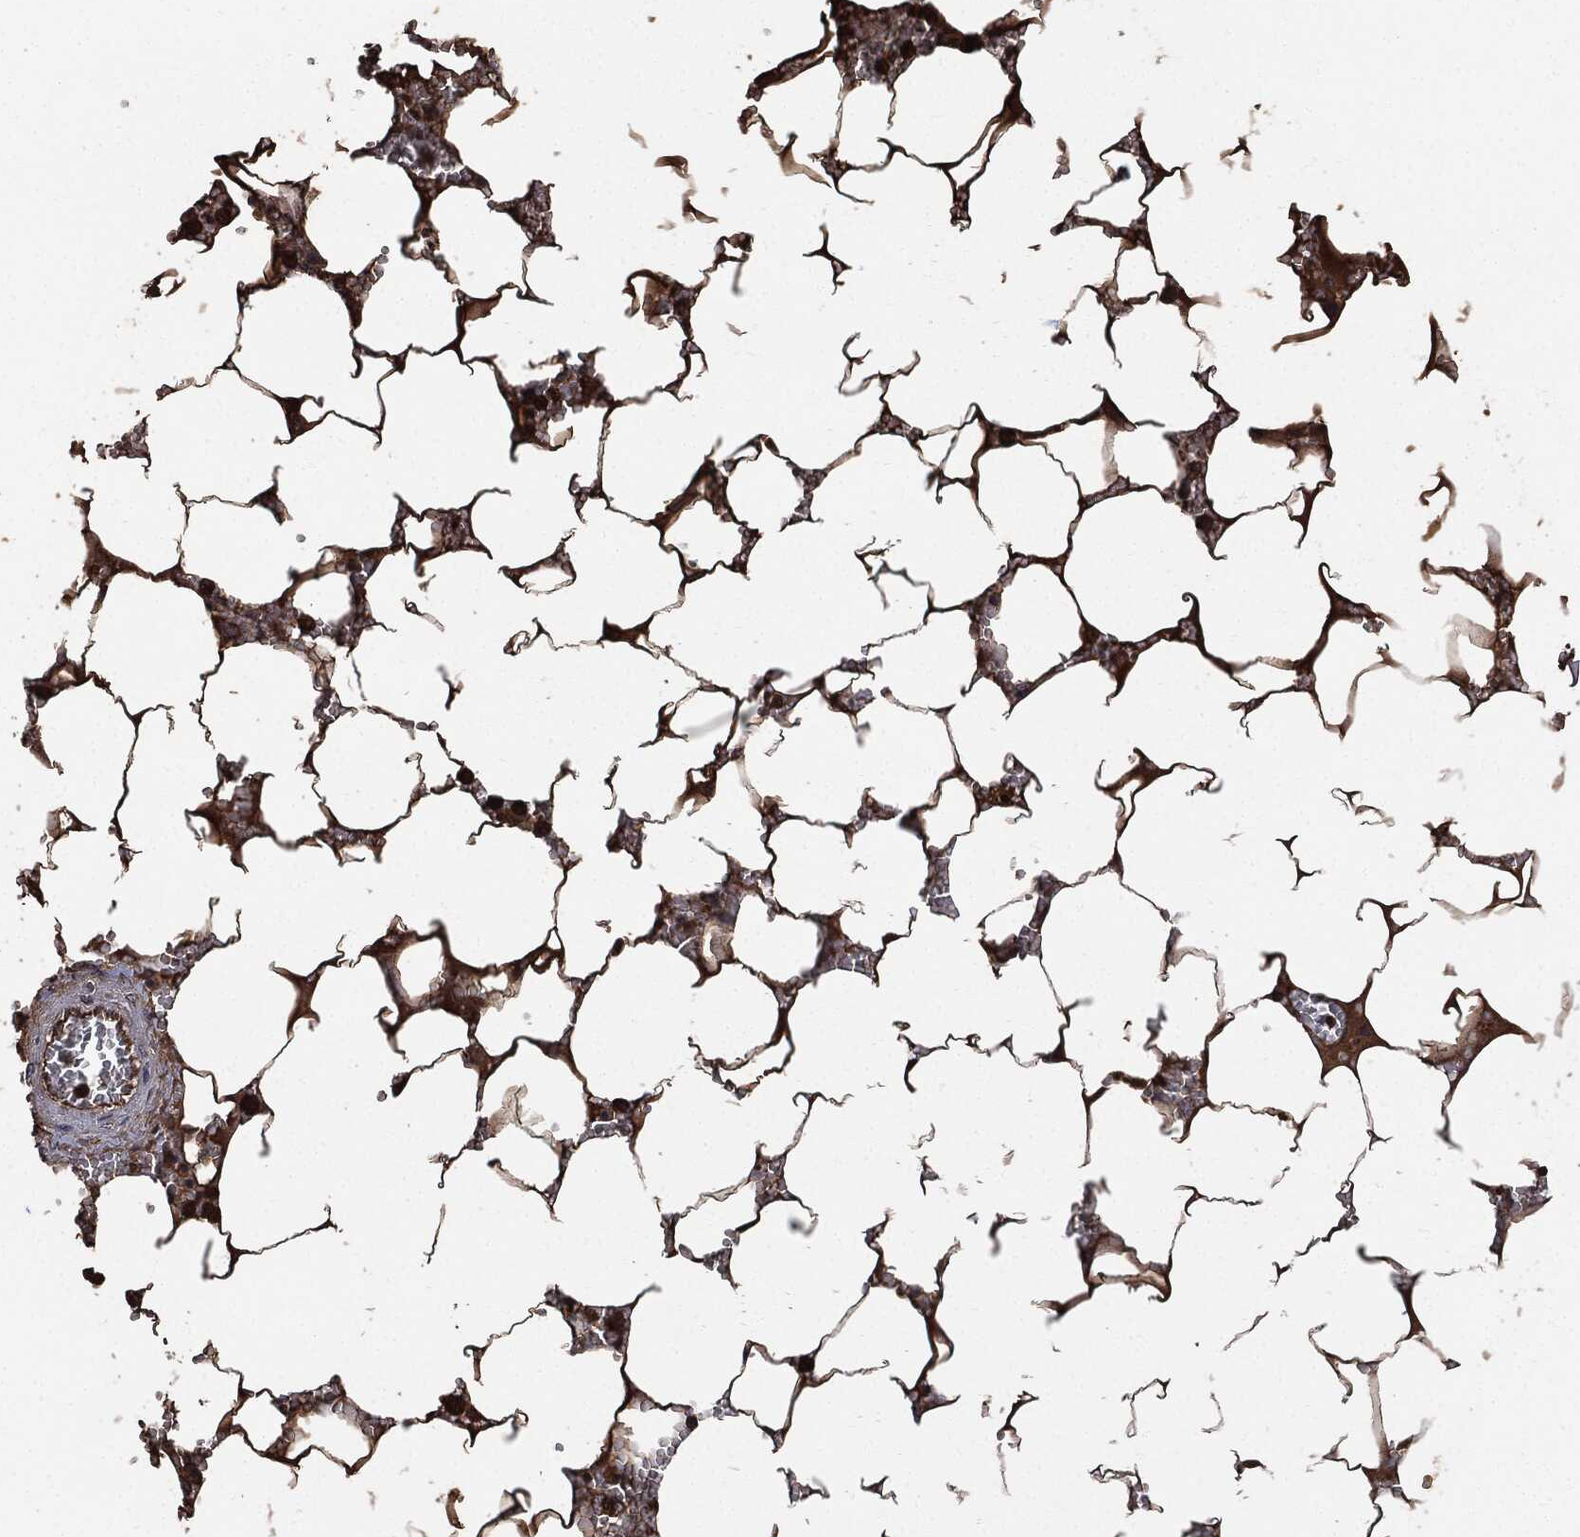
{"staining": {"intensity": "strong", "quantity": "25%-75%", "location": "cytoplasmic/membranous"}, "tissue": "bone marrow", "cell_type": "Hematopoietic cells", "image_type": "normal", "snomed": [{"axis": "morphology", "description": "Normal tissue, NOS"}, {"axis": "topography", "description": "Bone marrow"}], "caption": "Protein staining of unremarkable bone marrow demonstrates strong cytoplasmic/membranous staining in approximately 25%-75% of hematopoietic cells.", "gene": "S100A9", "patient": {"sex": "female", "age": 64}}